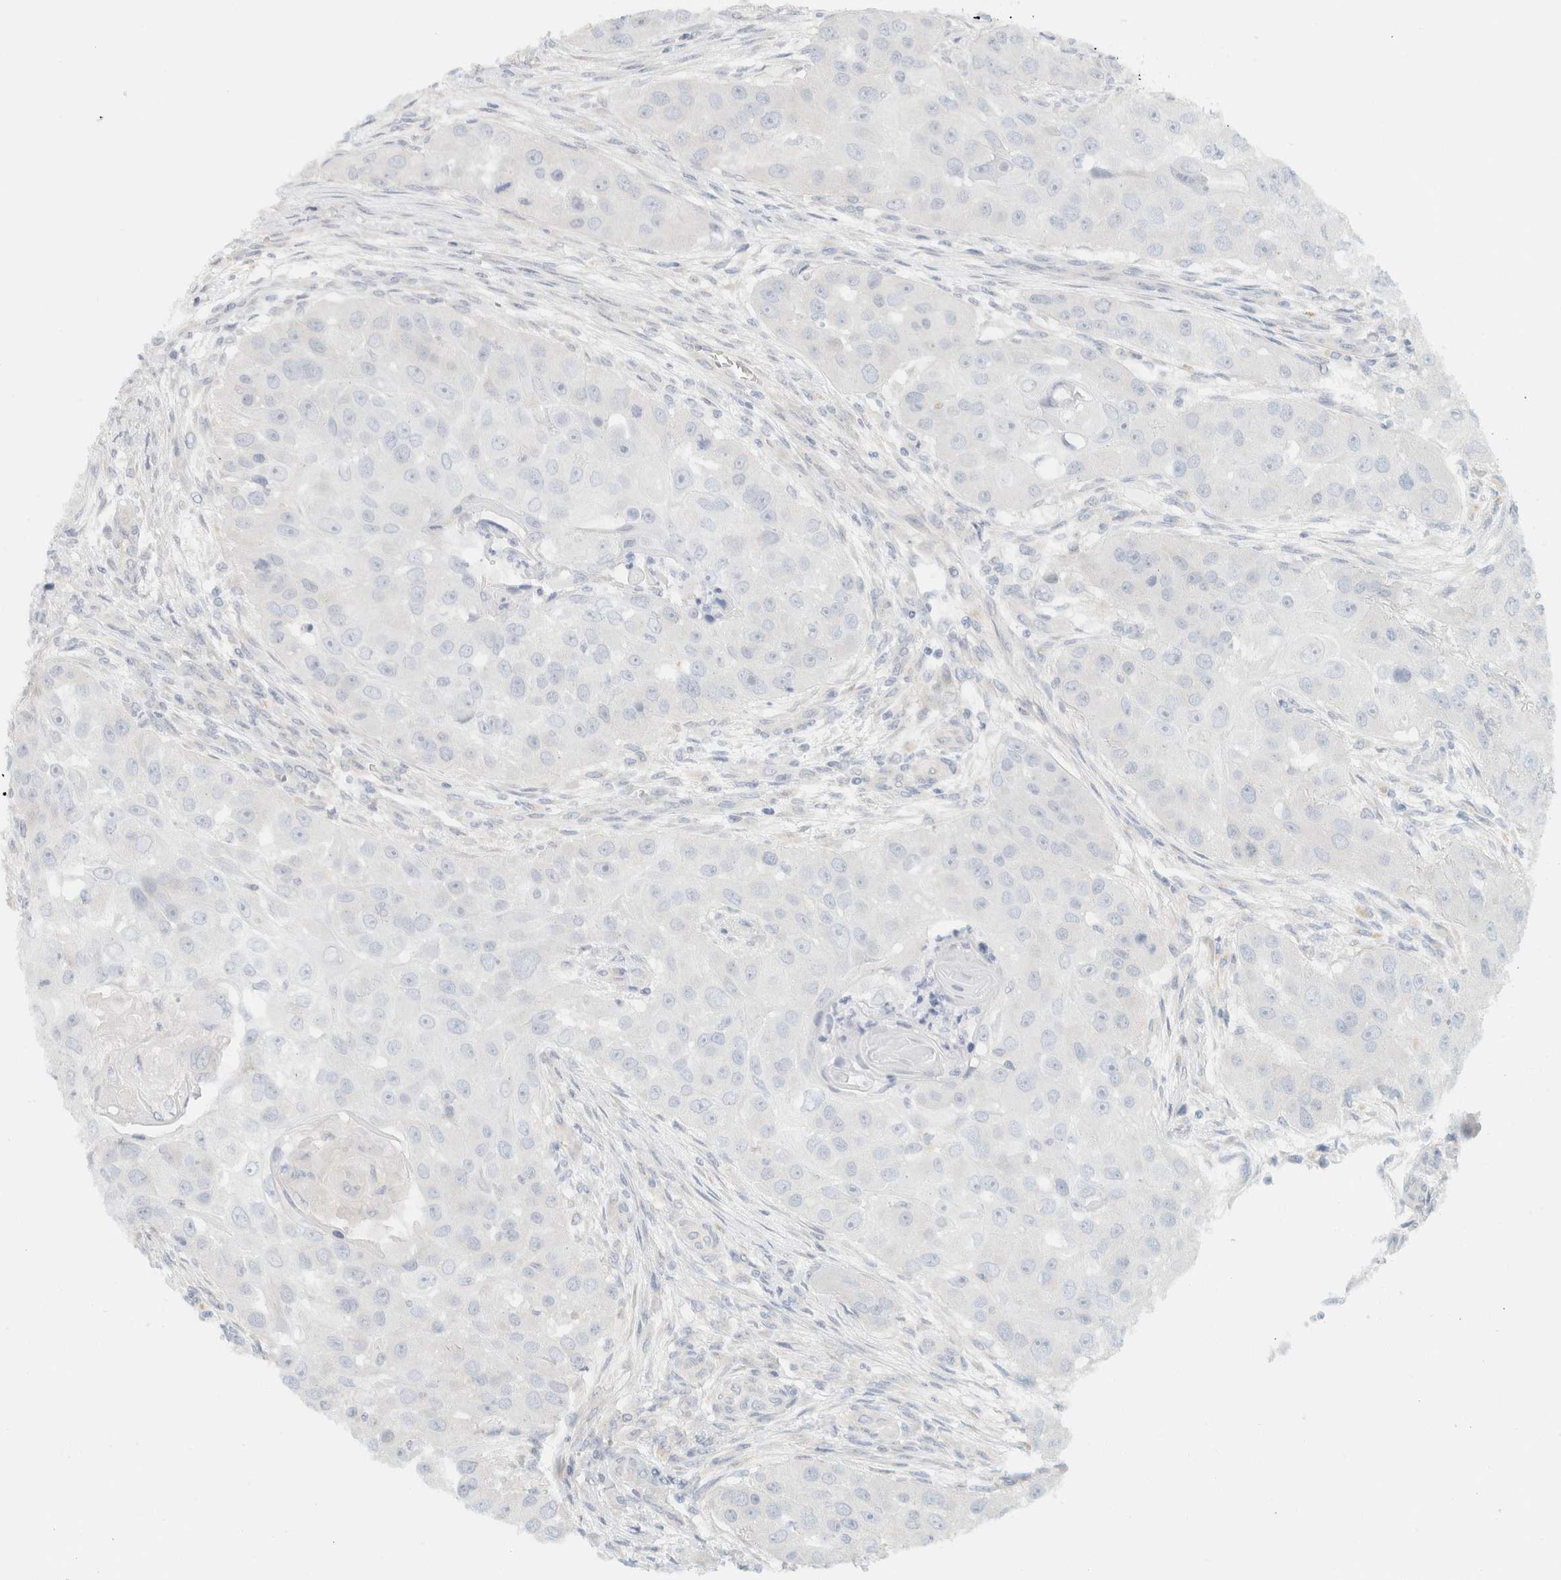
{"staining": {"intensity": "negative", "quantity": "none", "location": "none"}, "tissue": "head and neck cancer", "cell_type": "Tumor cells", "image_type": "cancer", "snomed": [{"axis": "morphology", "description": "Normal tissue, NOS"}, {"axis": "morphology", "description": "Squamous cell carcinoma, NOS"}, {"axis": "topography", "description": "Skeletal muscle"}, {"axis": "topography", "description": "Head-Neck"}], "caption": "Tumor cells are negative for protein expression in human head and neck cancer.", "gene": "PTGES3L-AARSD1", "patient": {"sex": "male", "age": 51}}